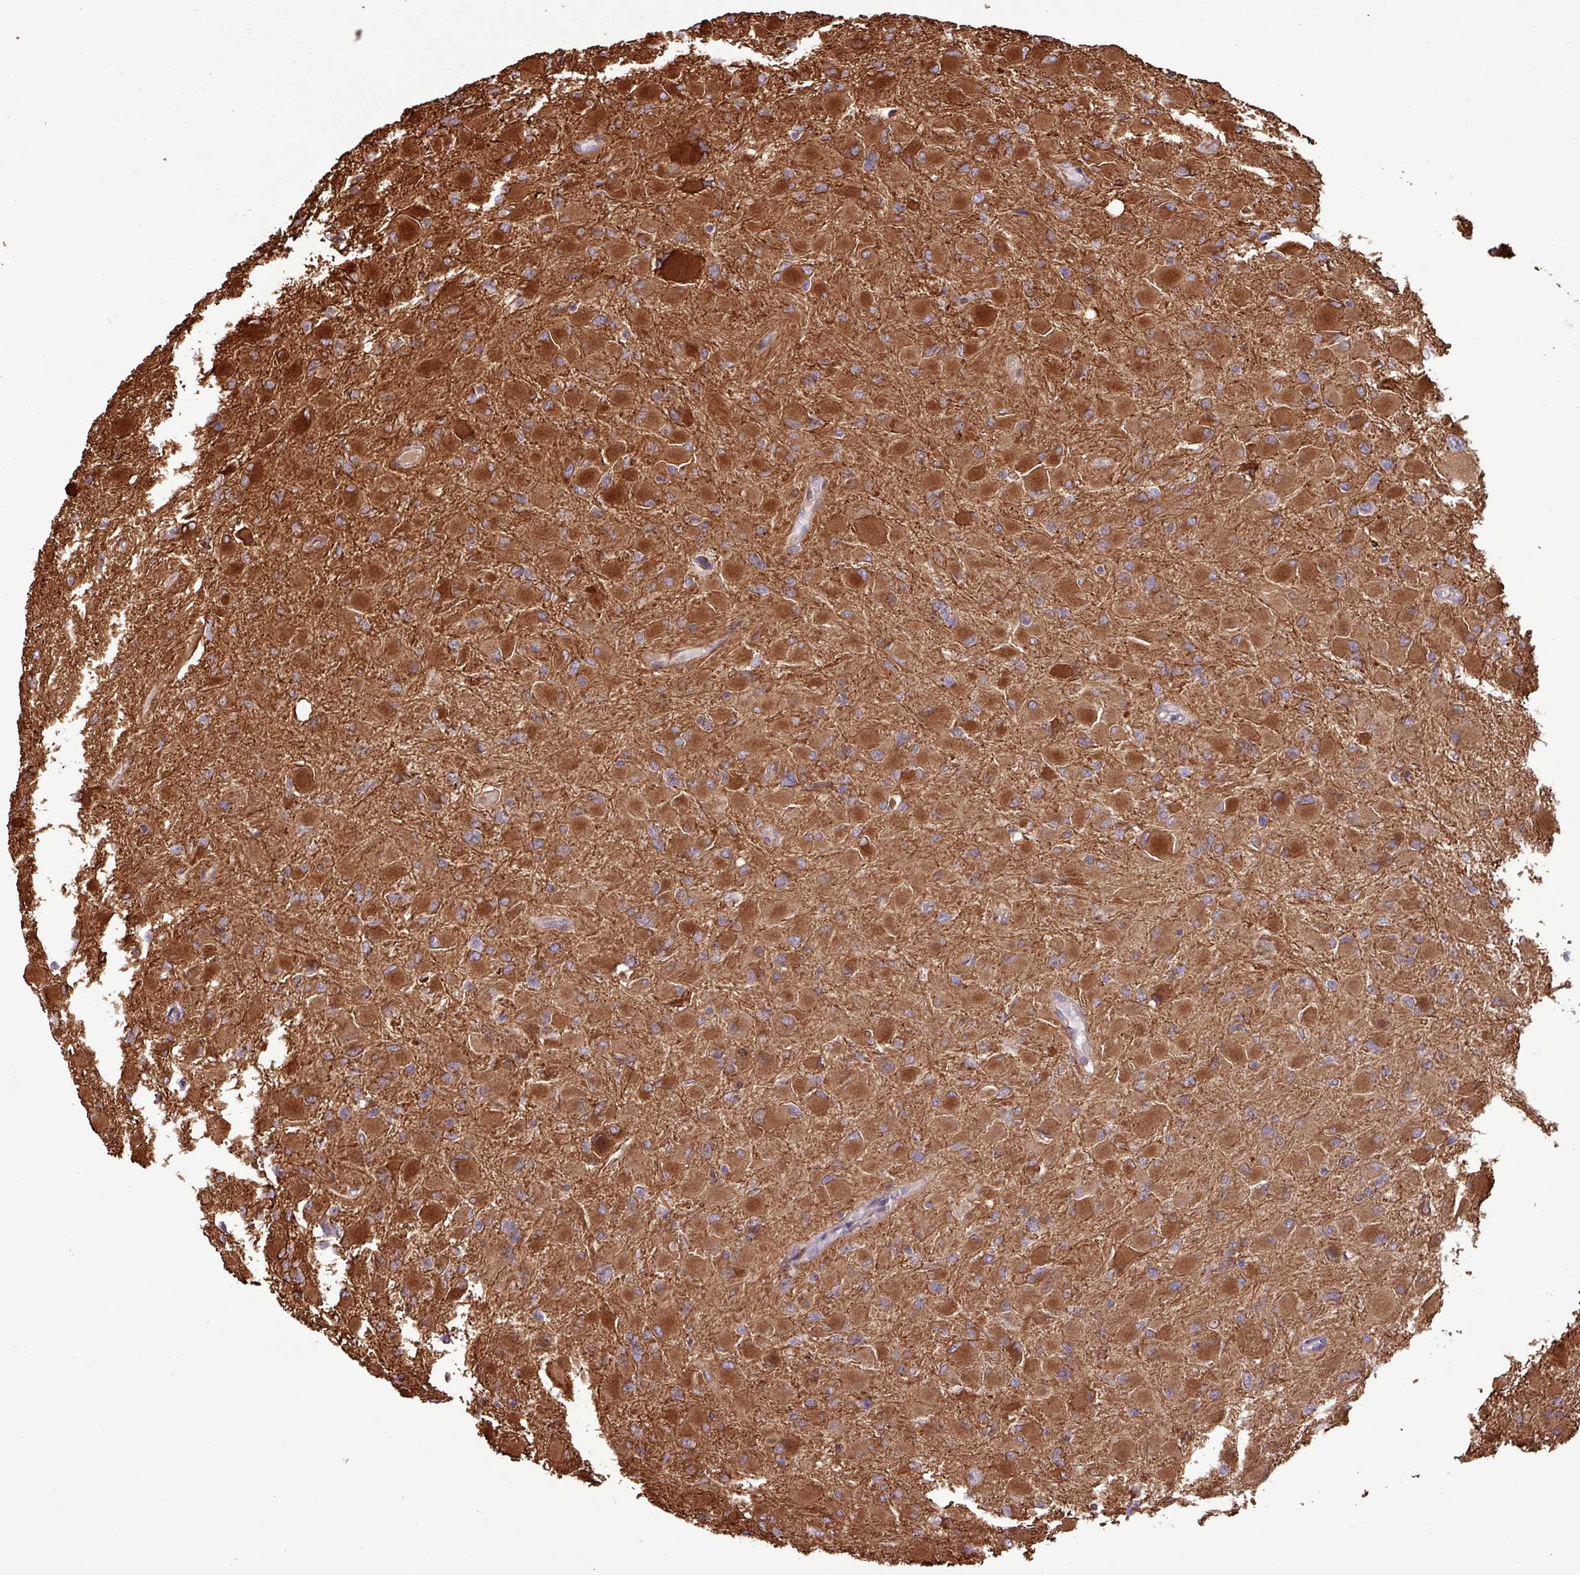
{"staining": {"intensity": "strong", "quantity": ">75%", "location": "cytoplasmic/membranous"}, "tissue": "glioma", "cell_type": "Tumor cells", "image_type": "cancer", "snomed": [{"axis": "morphology", "description": "Glioma, malignant, High grade"}, {"axis": "topography", "description": "Cerebral cortex"}], "caption": "Immunohistochemical staining of human glioma exhibits high levels of strong cytoplasmic/membranous protein expression in about >75% of tumor cells.", "gene": "ZNF300", "patient": {"sex": "female", "age": 36}}